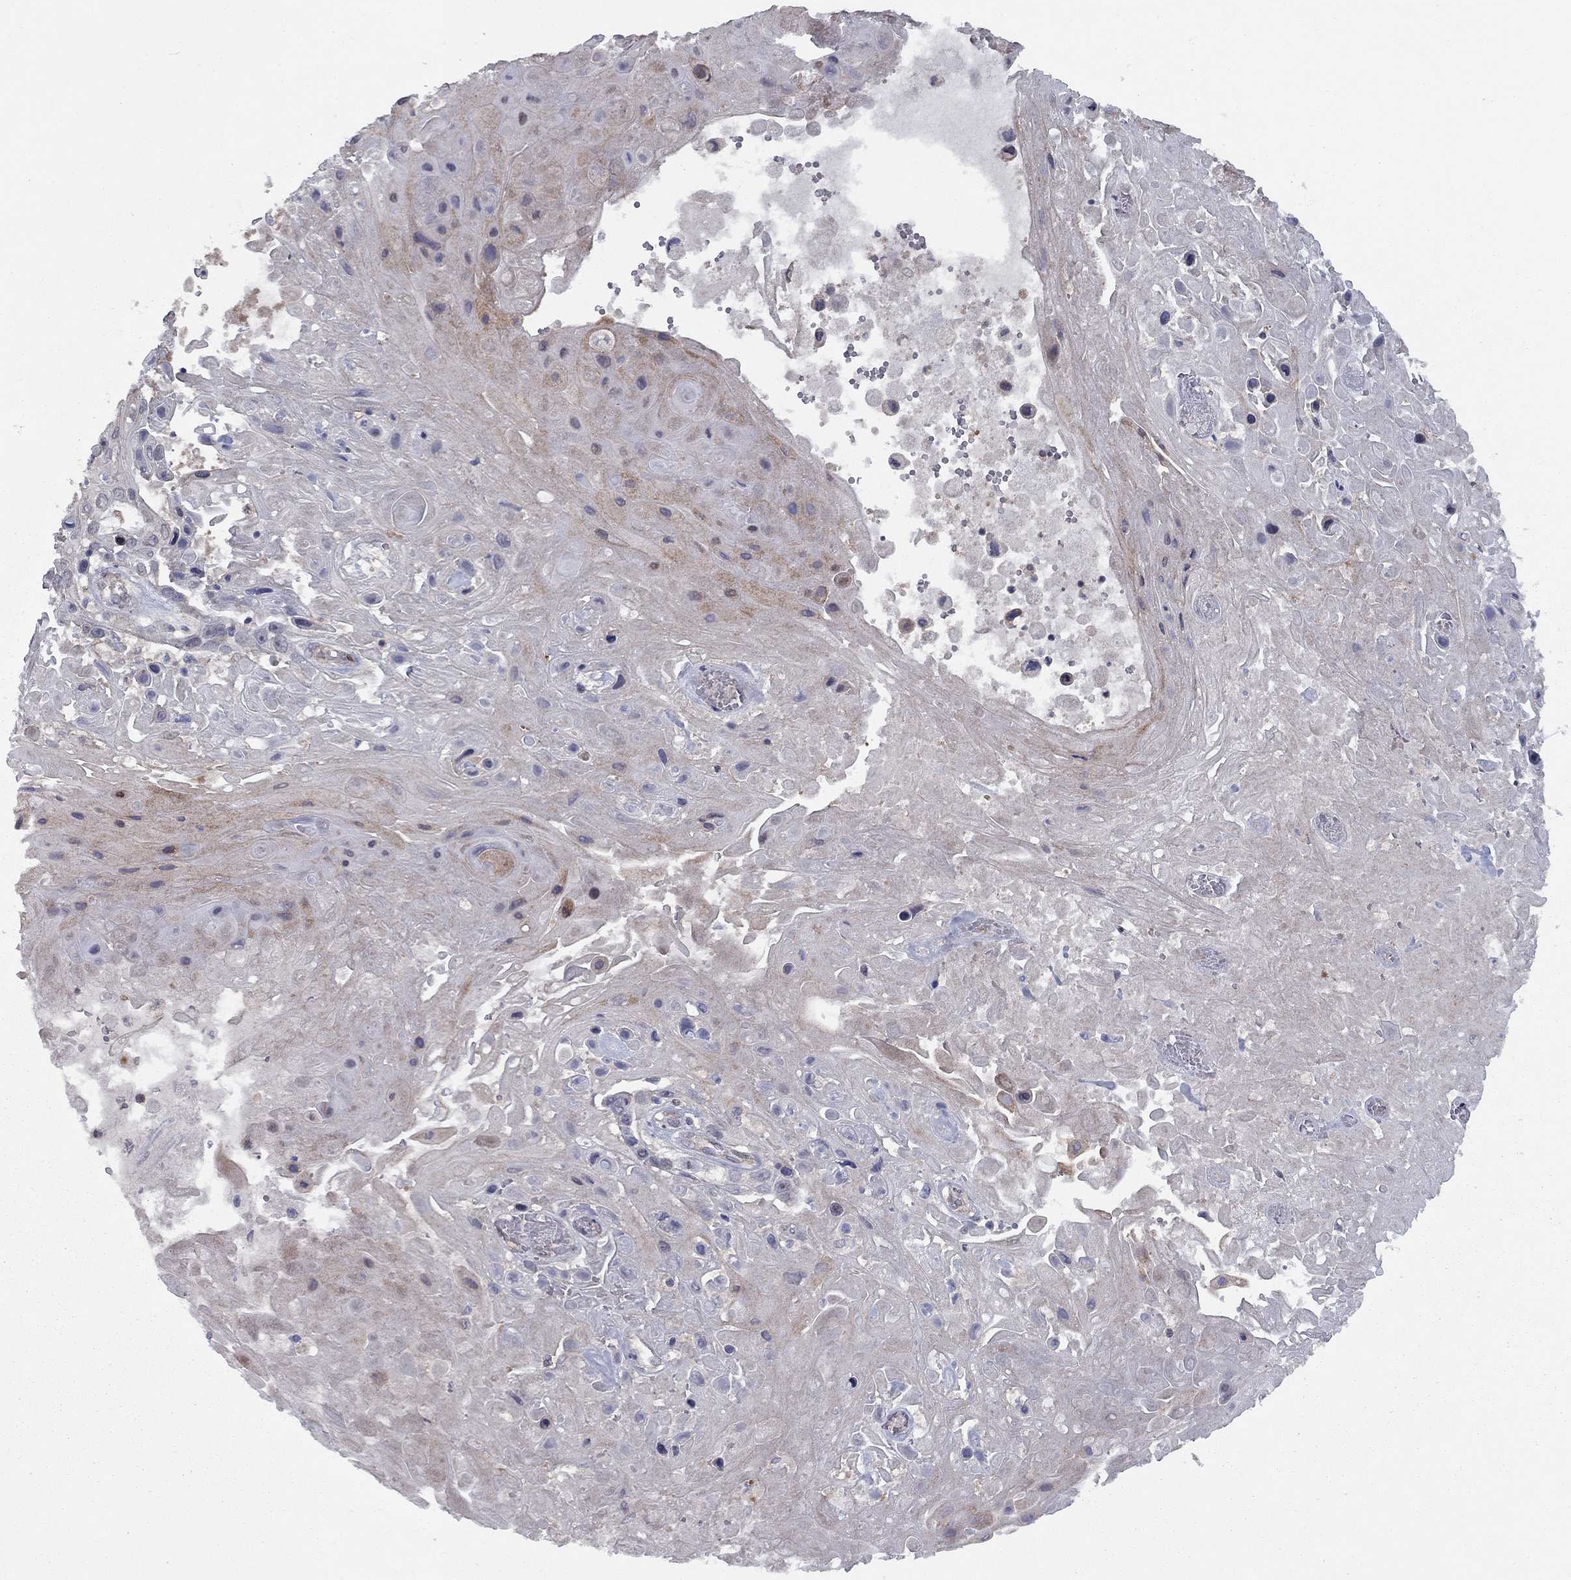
{"staining": {"intensity": "moderate", "quantity": "<25%", "location": "cytoplasmic/membranous"}, "tissue": "skin cancer", "cell_type": "Tumor cells", "image_type": "cancer", "snomed": [{"axis": "morphology", "description": "Squamous cell carcinoma, NOS"}, {"axis": "topography", "description": "Skin"}], "caption": "Immunohistochemistry (IHC) (DAB (3,3'-diaminobenzidine)) staining of skin cancer exhibits moderate cytoplasmic/membranous protein expression in approximately <25% of tumor cells.", "gene": "DUSP7", "patient": {"sex": "male", "age": 82}}